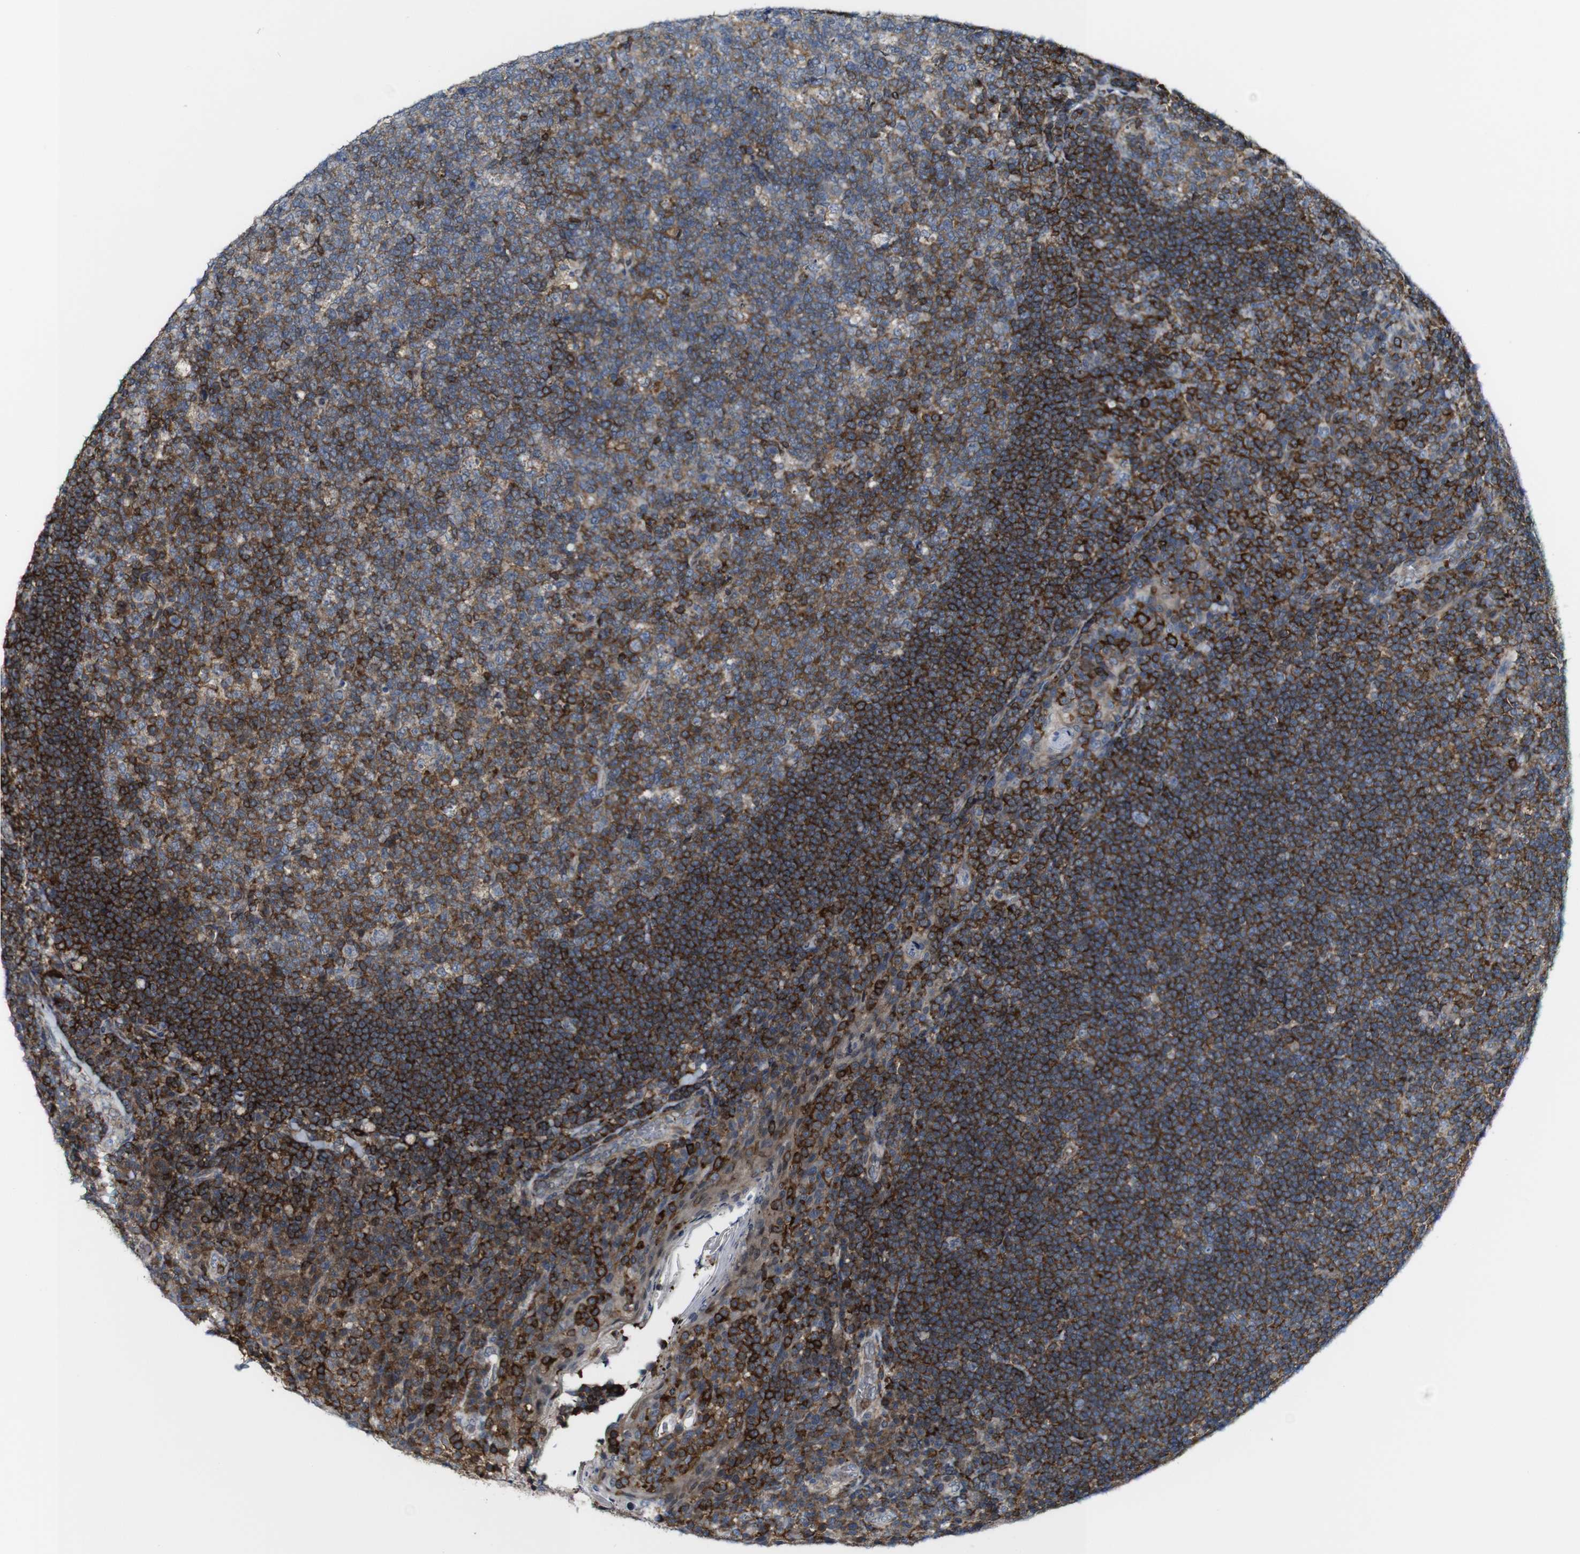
{"staining": {"intensity": "weak", "quantity": ">75%", "location": "cytoplasmic/membranous"}, "tissue": "tonsil", "cell_type": "Germinal center cells", "image_type": "normal", "snomed": [{"axis": "morphology", "description": "Normal tissue, NOS"}, {"axis": "topography", "description": "Tonsil"}], "caption": "Weak cytoplasmic/membranous expression for a protein is seen in approximately >75% of germinal center cells of benign tonsil using IHC.", "gene": "JAK2", "patient": {"sex": "male", "age": 17}}